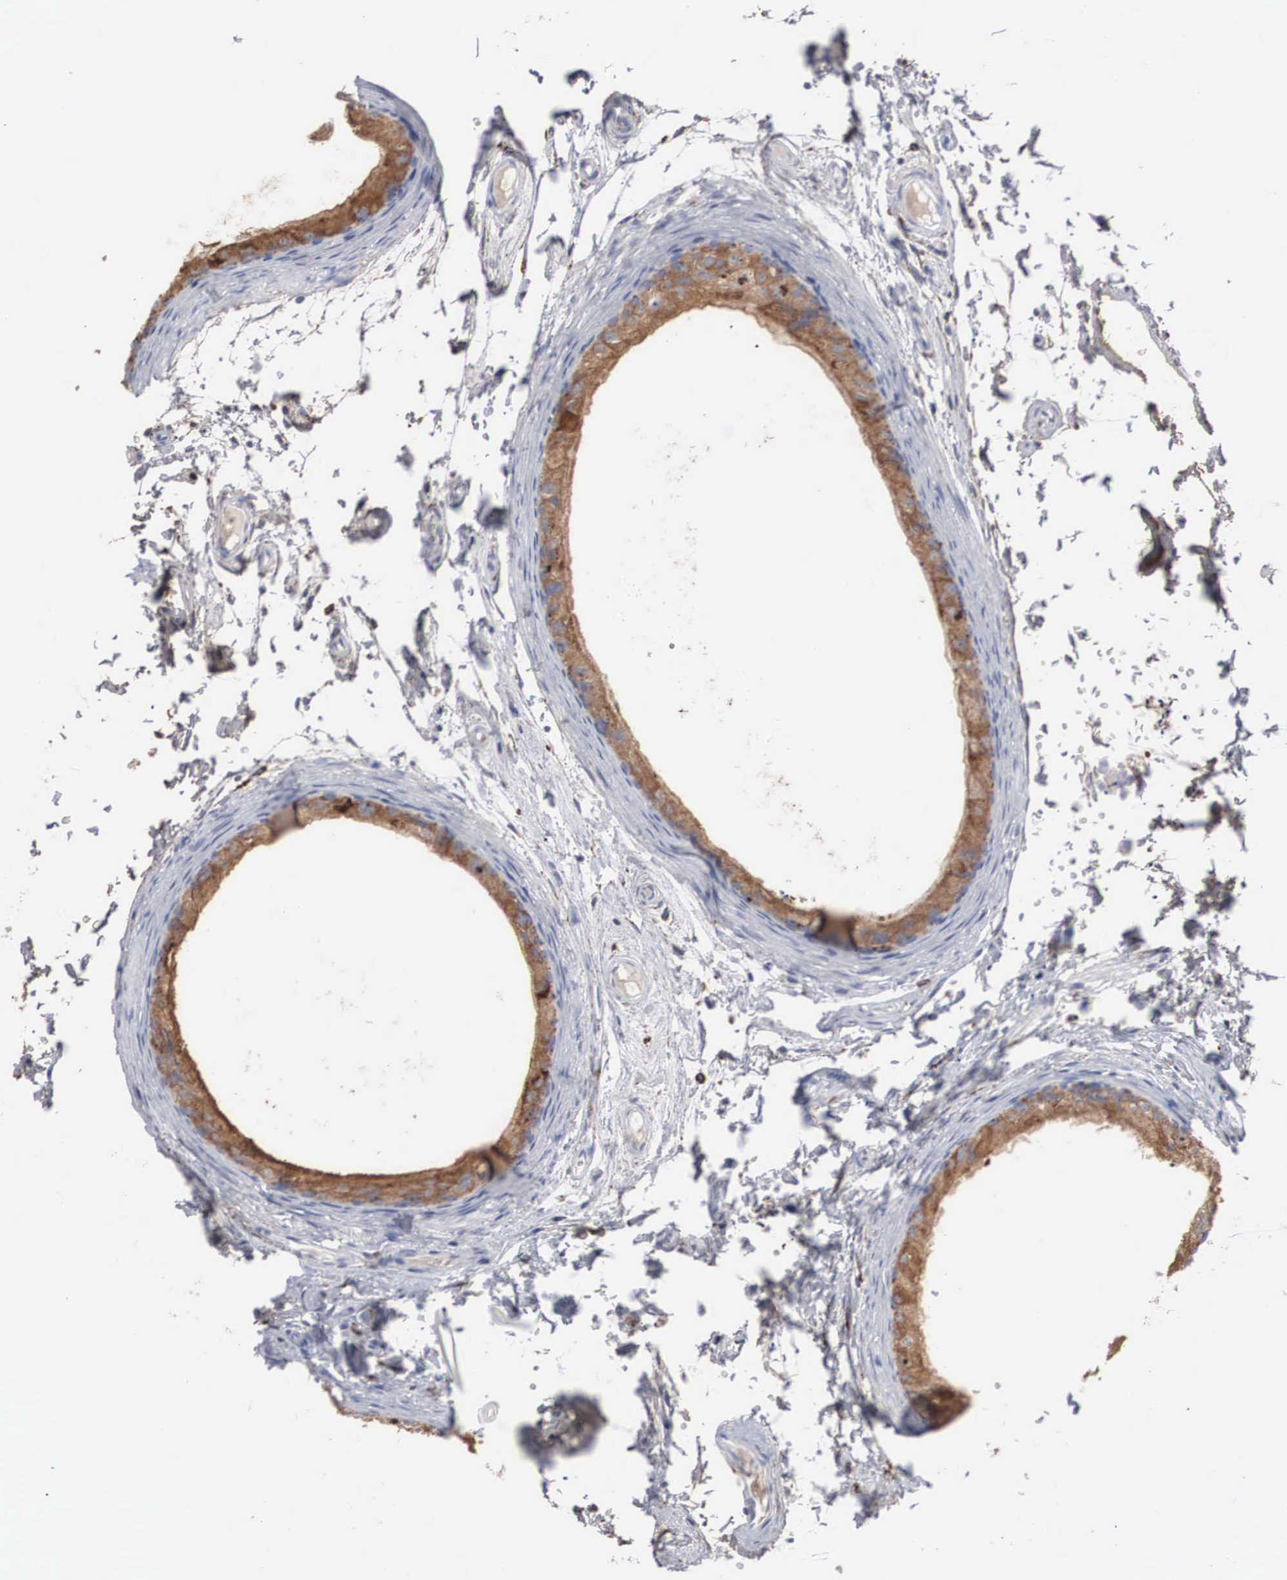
{"staining": {"intensity": "moderate", "quantity": ">75%", "location": "cytoplasmic/membranous"}, "tissue": "epididymis", "cell_type": "Glandular cells", "image_type": "normal", "snomed": [{"axis": "morphology", "description": "Normal tissue, NOS"}, {"axis": "topography", "description": "Epididymis"}], "caption": "IHC histopathology image of normal epididymis: human epididymis stained using immunohistochemistry exhibits medium levels of moderate protein expression localized specifically in the cytoplasmic/membranous of glandular cells, appearing as a cytoplasmic/membranous brown color.", "gene": "LGALS3BP", "patient": {"sex": "male", "age": 77}}